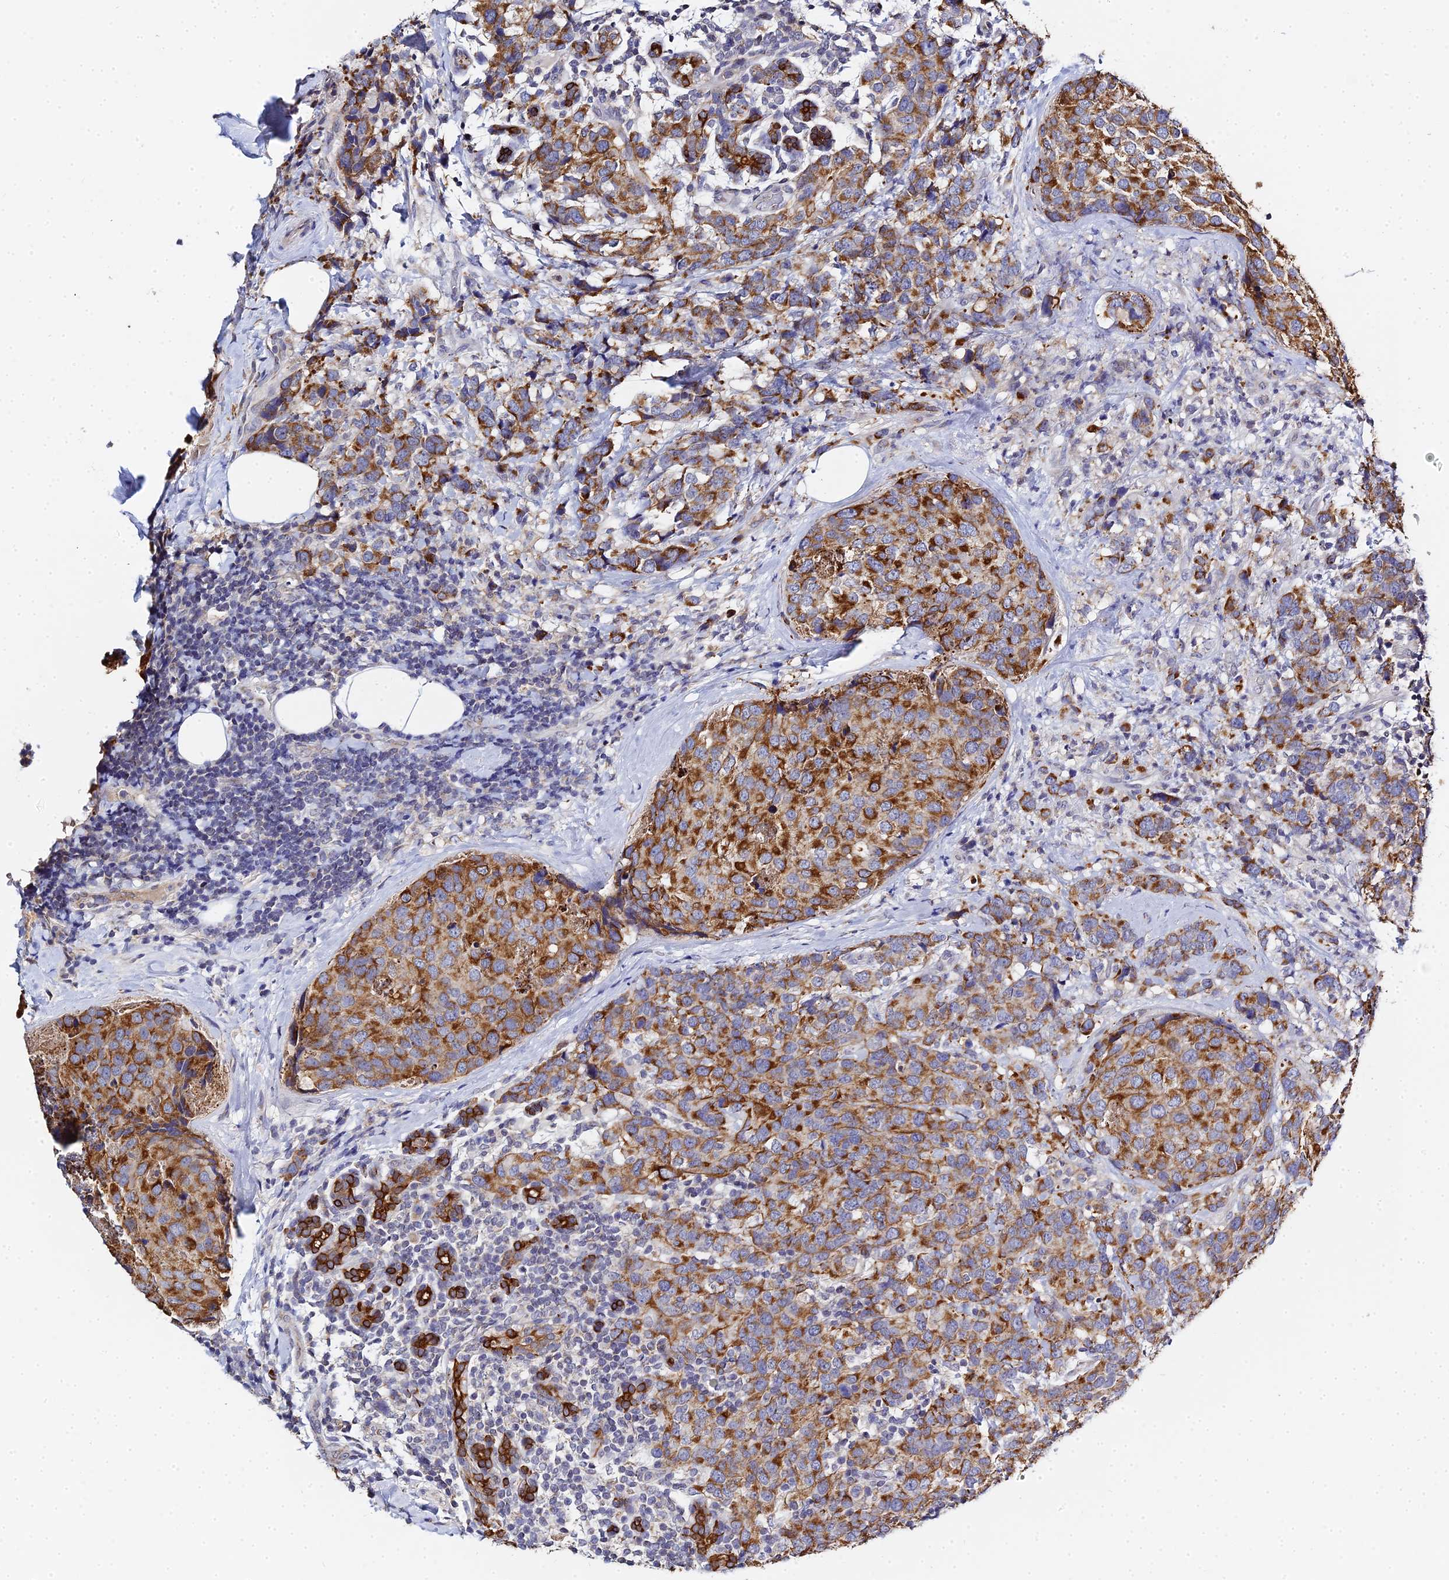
{"staining": {"intensity": "strong", "quantity": ">75%", "location": "cytoplasmic/membranous"}, "tissue": "breast cancer", "cell_type": "Tumor cells", "image_type": "cancer", "snomed": [{"axis": "morphology", "description": "Lobular carcinoma"}, {"axis": "topography", "description": "Breast"}], "caption": "Immunohistochemical staining of human breast lobular carcinoma shows high levels of strong cytoplasmic/membranous protein staining in approximately >75% of tumor cells. (Brightfield microscopy of DAB IHC at high magnification).", "gene": "ZXDA", "patient": {"sex": "female", "age": 59}}